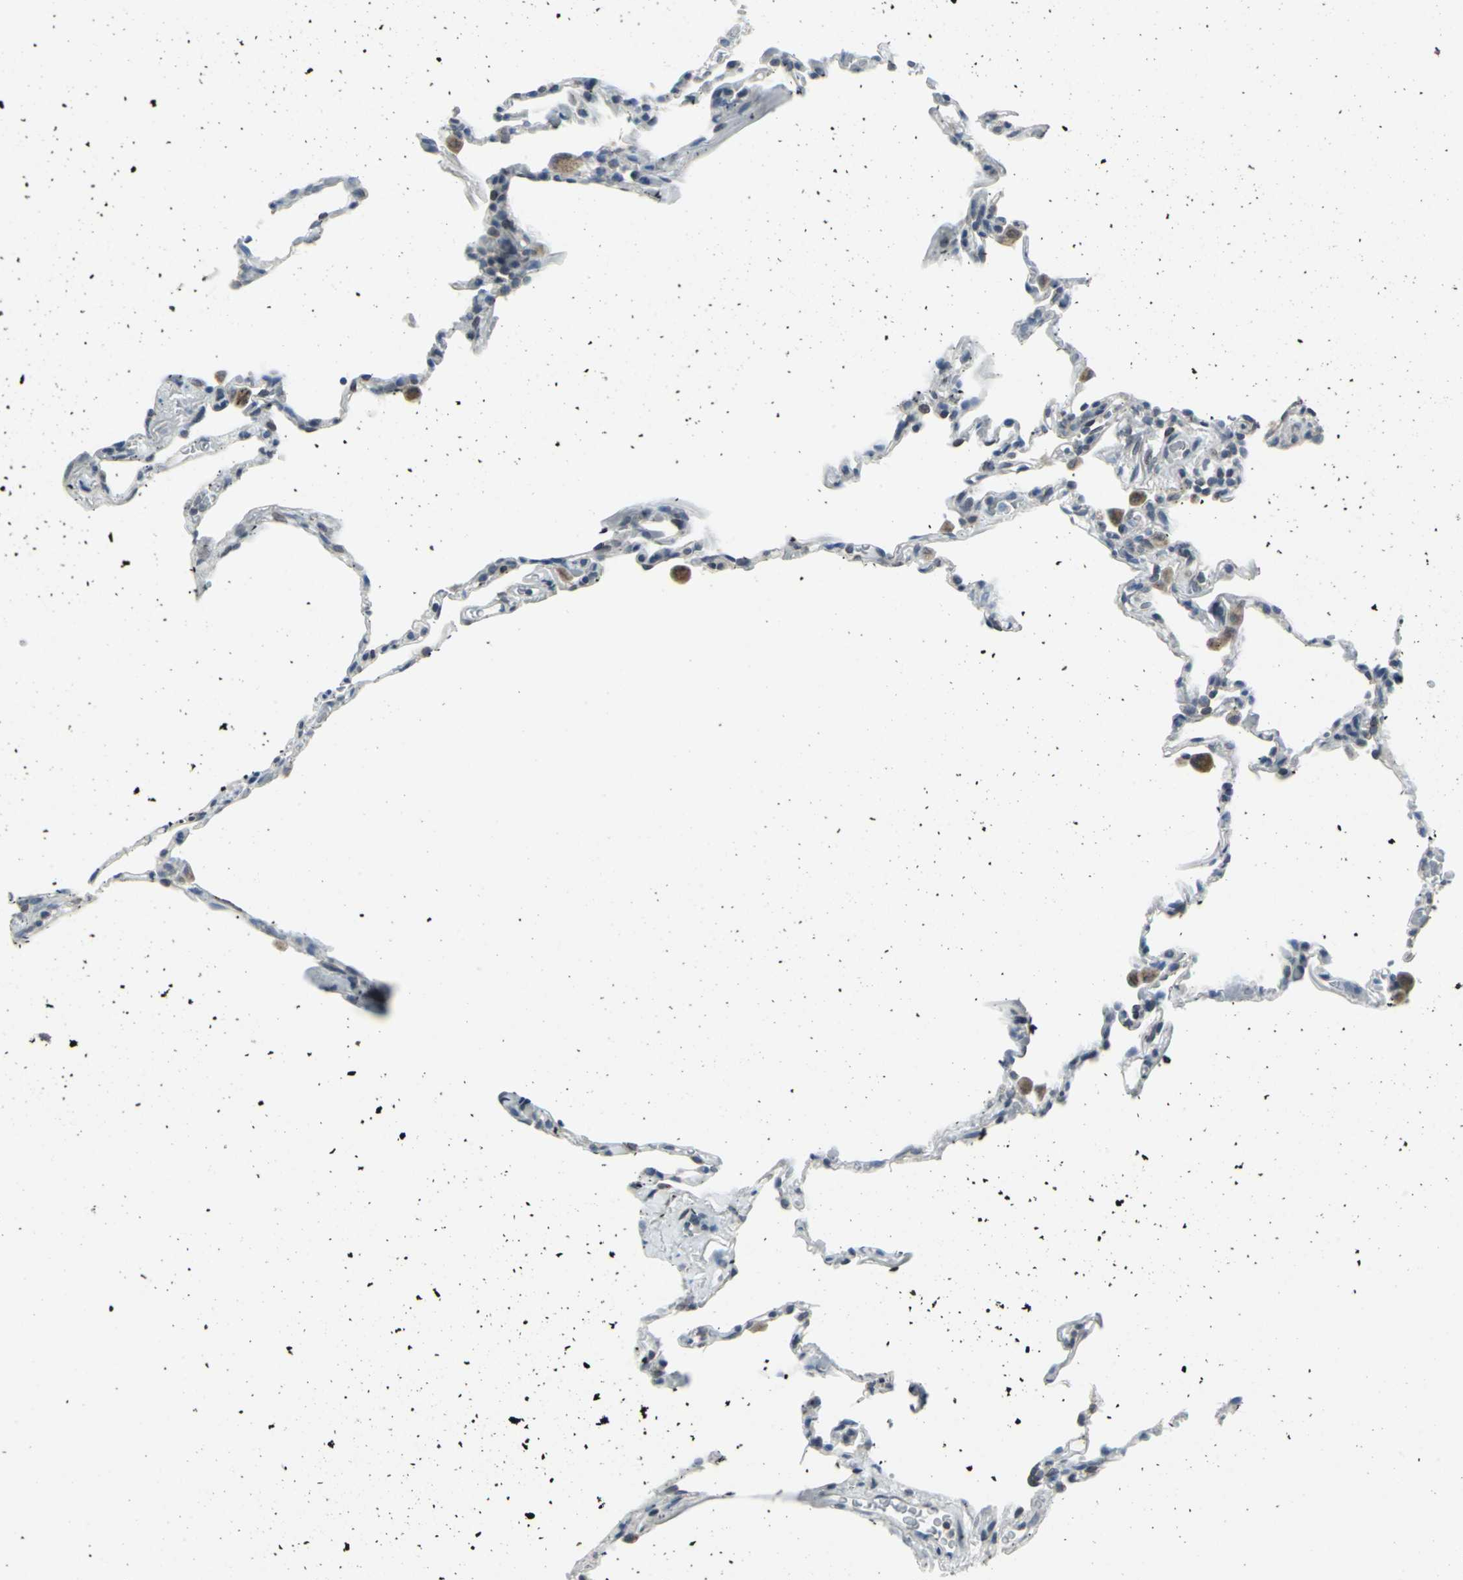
{"staining": {"intensity": "negative", "quantity": "none", "location": "none"}, "tissue": "lung", "cell_type": "Alveolar cells", "image_type": "normal", "snomed": [{"axis": "morphology", "description": "Normal tissue, NOS"}, {"axis": "topography", "description": "Lung"}], "caption": "Immunohistochemistry histopathology image of benign lung stained for a protein (brown), which demonstrates no expression in alveolar cells.", "gene": "SNUPN", "patient": {"sex": "male", "age": 59}}